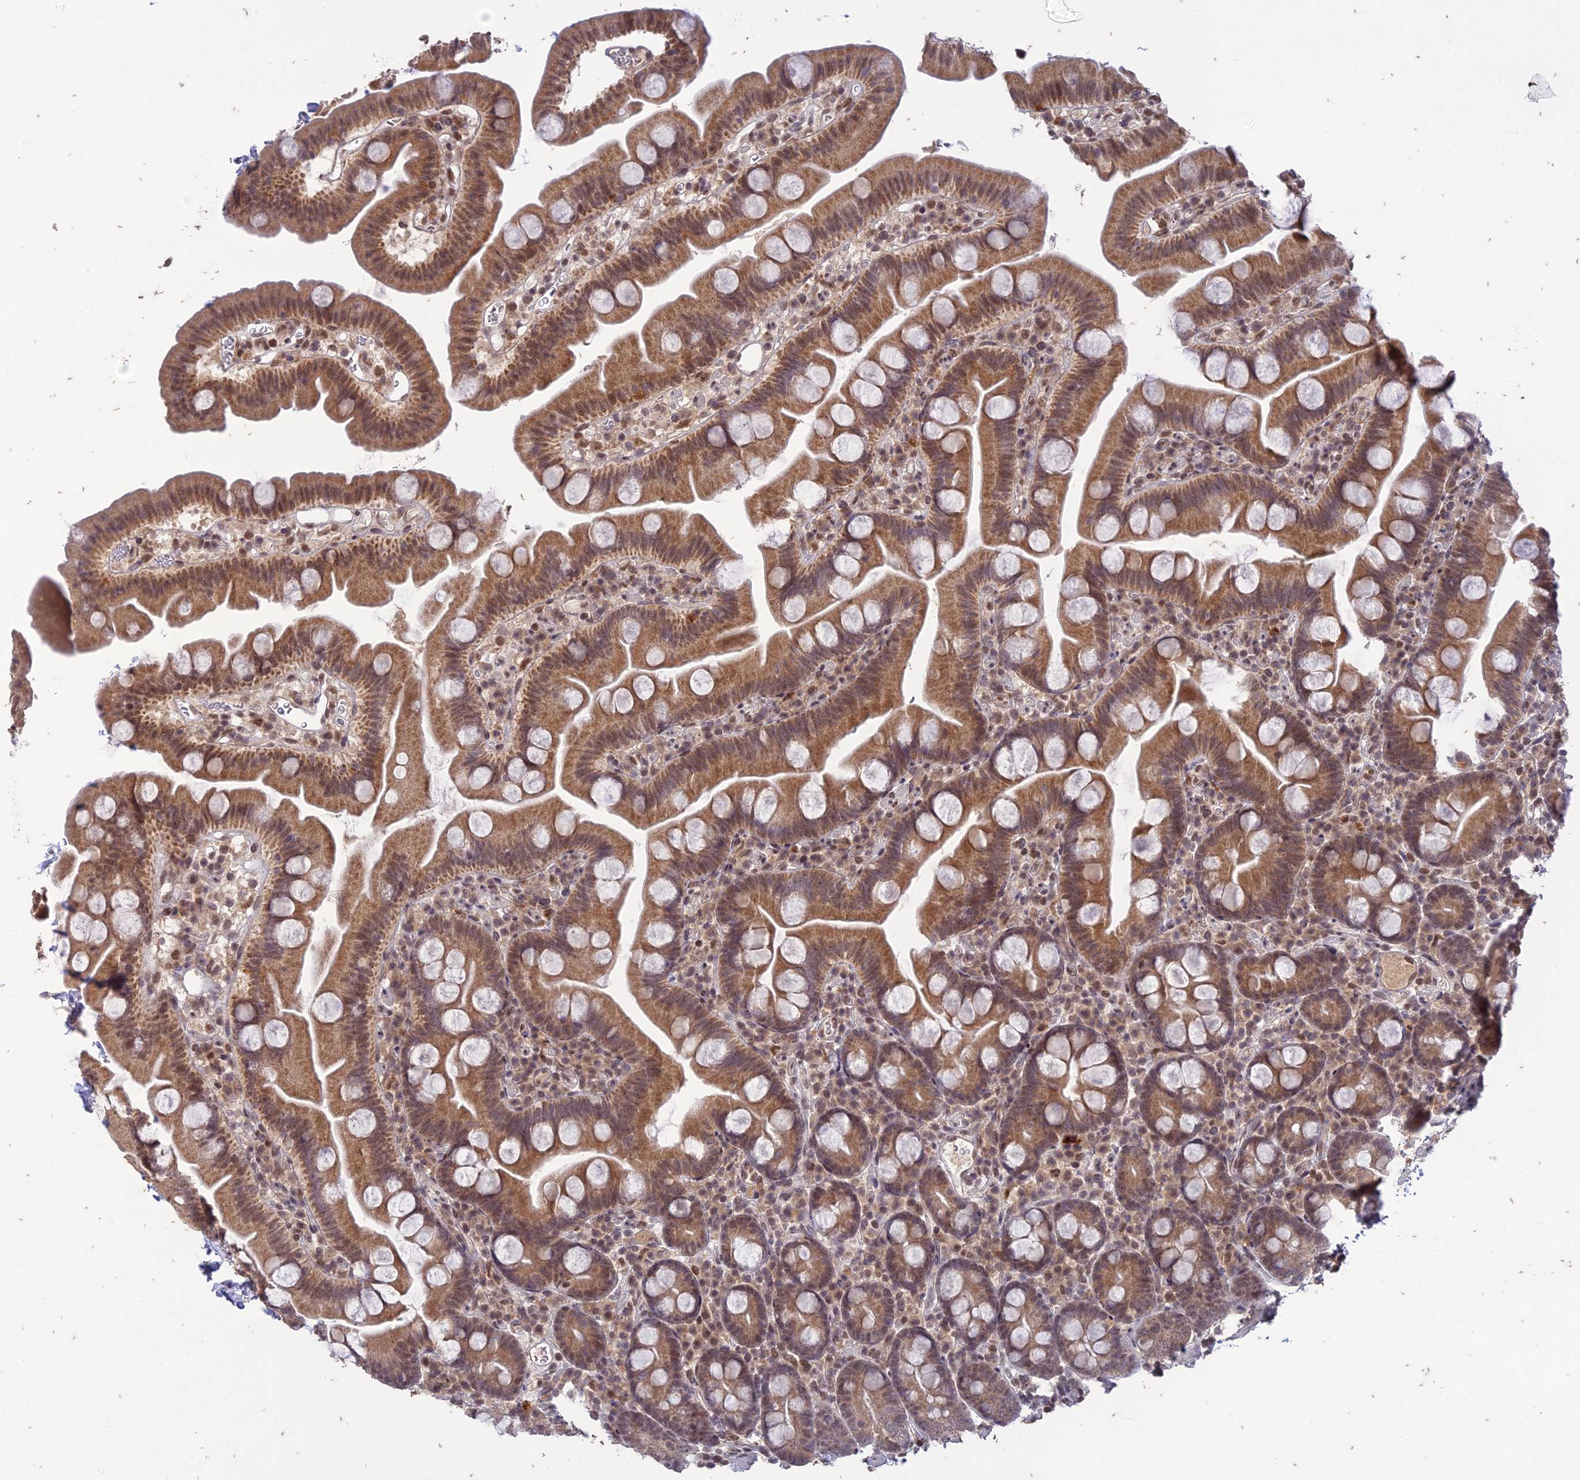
{"staining": {"intensity": "moderate", "quantity": ">75%", "location": "cytoplasmic/membranous,nuclear"}, "tissue": "small intestine", "cell_type": "Glandular cells", "image_type": "normal", "snomed": [{"axis": "morphology", "description": "Normal tissue, NOS"}, {"axis": "topography", "description": "Small intestine"}], "caption": "The immunohistochemical stain labels moderate cytoplasmic/membranous,nuclear positivity in glandular cells of unremarkable small intestine.", "gene": "POP4", "patient": {"sex": "female", "age": 68}}